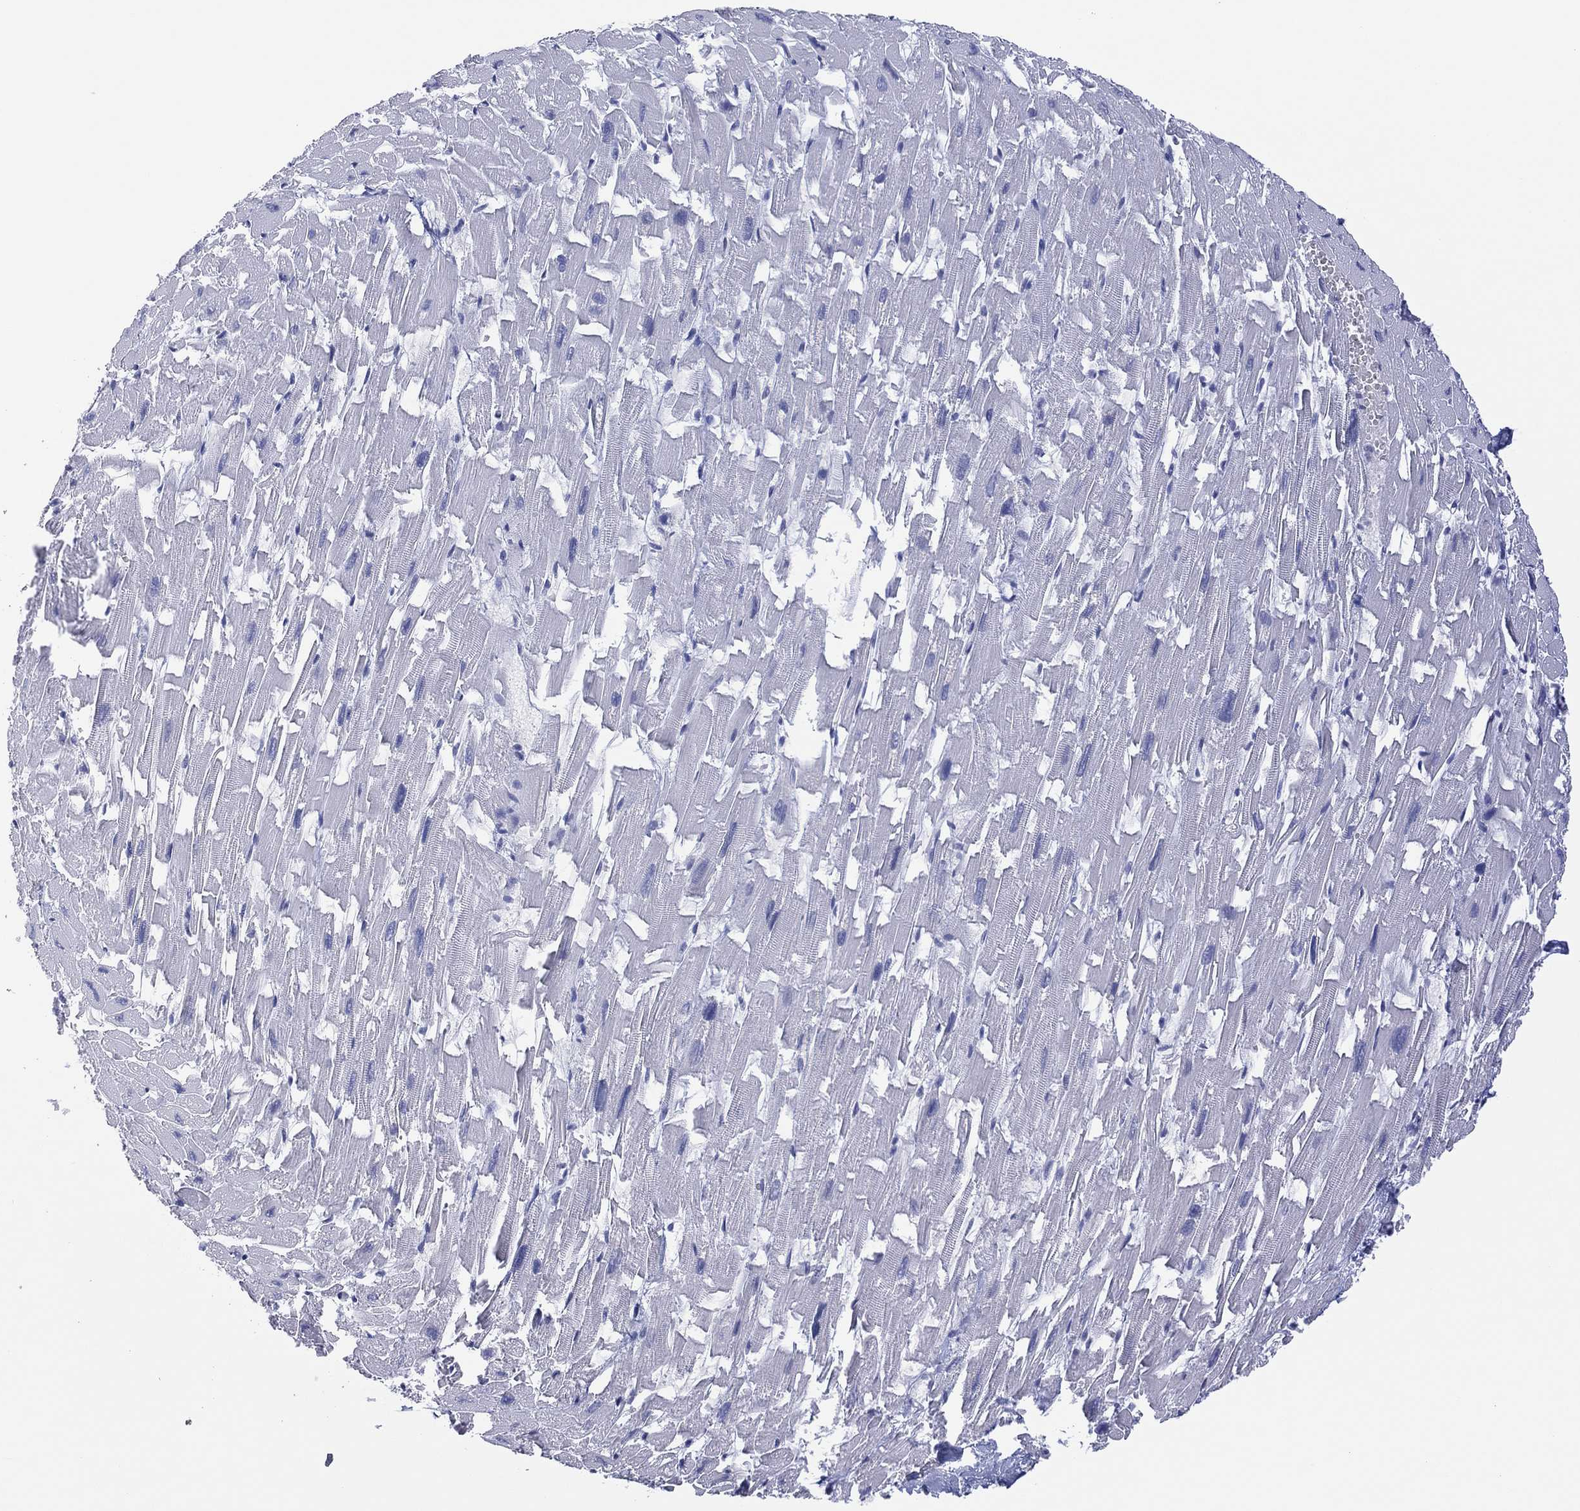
{"staining": {"intensity": "negative", "quantity": "none", "location": "none"}, "tissue": "heart muscle", "cell_type": "Cardiomyocytes", "image_type": "normal", "snomed": [{"axis": "morphology", "description": "Normal tissue, NOS"}, {"axis": "topography", "description": "Heart"}], "caption": "Immunohistochemistry image of benign heart muscle: human heart muscle stained with DAB exhibits no significant protein staining in cardiomyocytes.", "gene": "UTF1", "patient": {"sex": "female", "age": 64}}